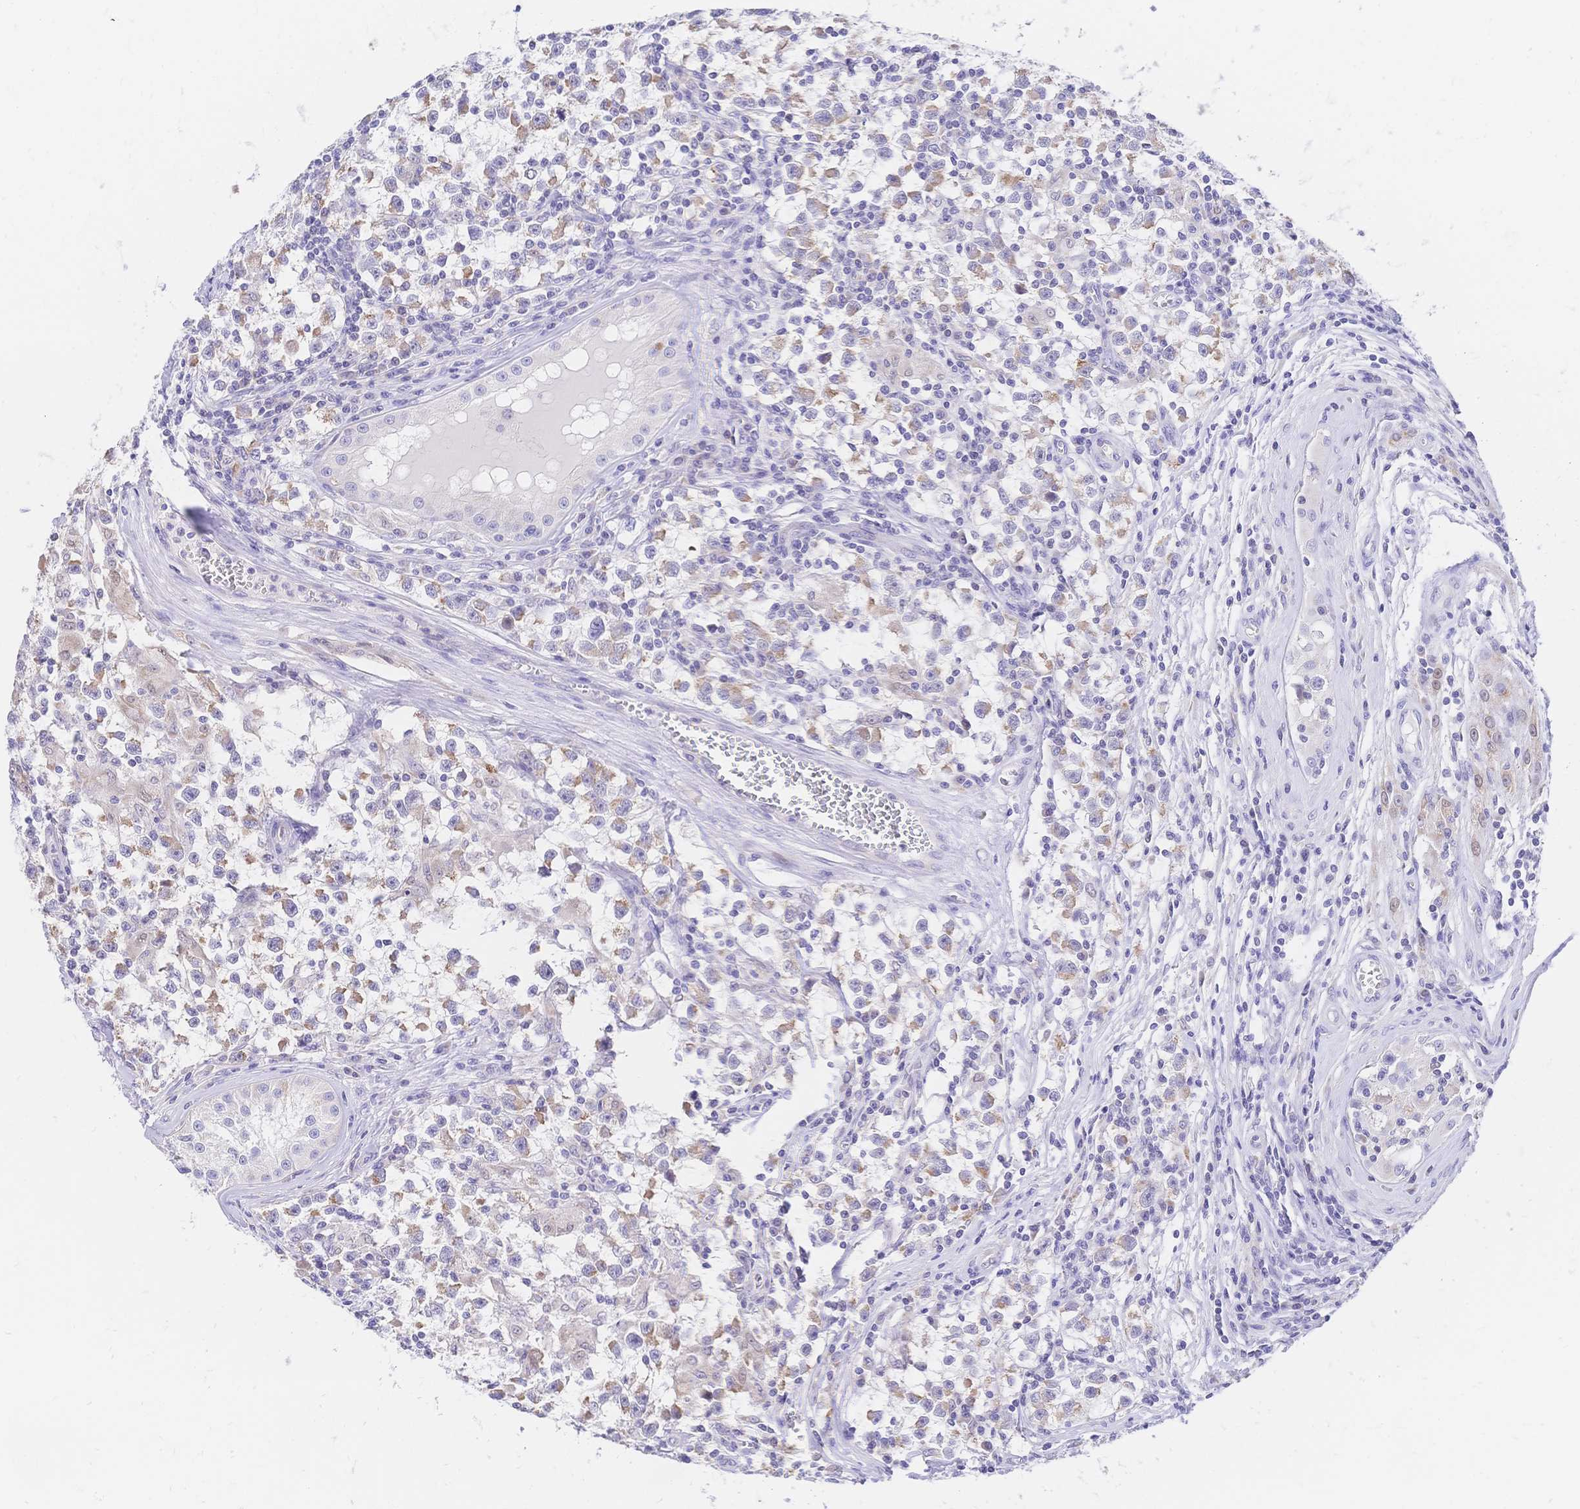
{"staining": {"intensity": "weak", "quantity": "25%-75%", "location": "cytoplasmic/membranous"}, "tissue": "testis cancer", "cell_type": "Tumor cells", "image_type": "cancer", "snomed": [{"axis": "morphology", "description": "Seminoma, NOS"}, {"axis": "topography", "description": "Testis"}], "caption": "Brown immunohistochemical staining in testis cancer (seminoma) shows weak cytoplasmic/membranous staining in about 25%-75% of tumor cells.", "gene": "CLEC18B", "patient": {"sex": "male", "age": 31}}